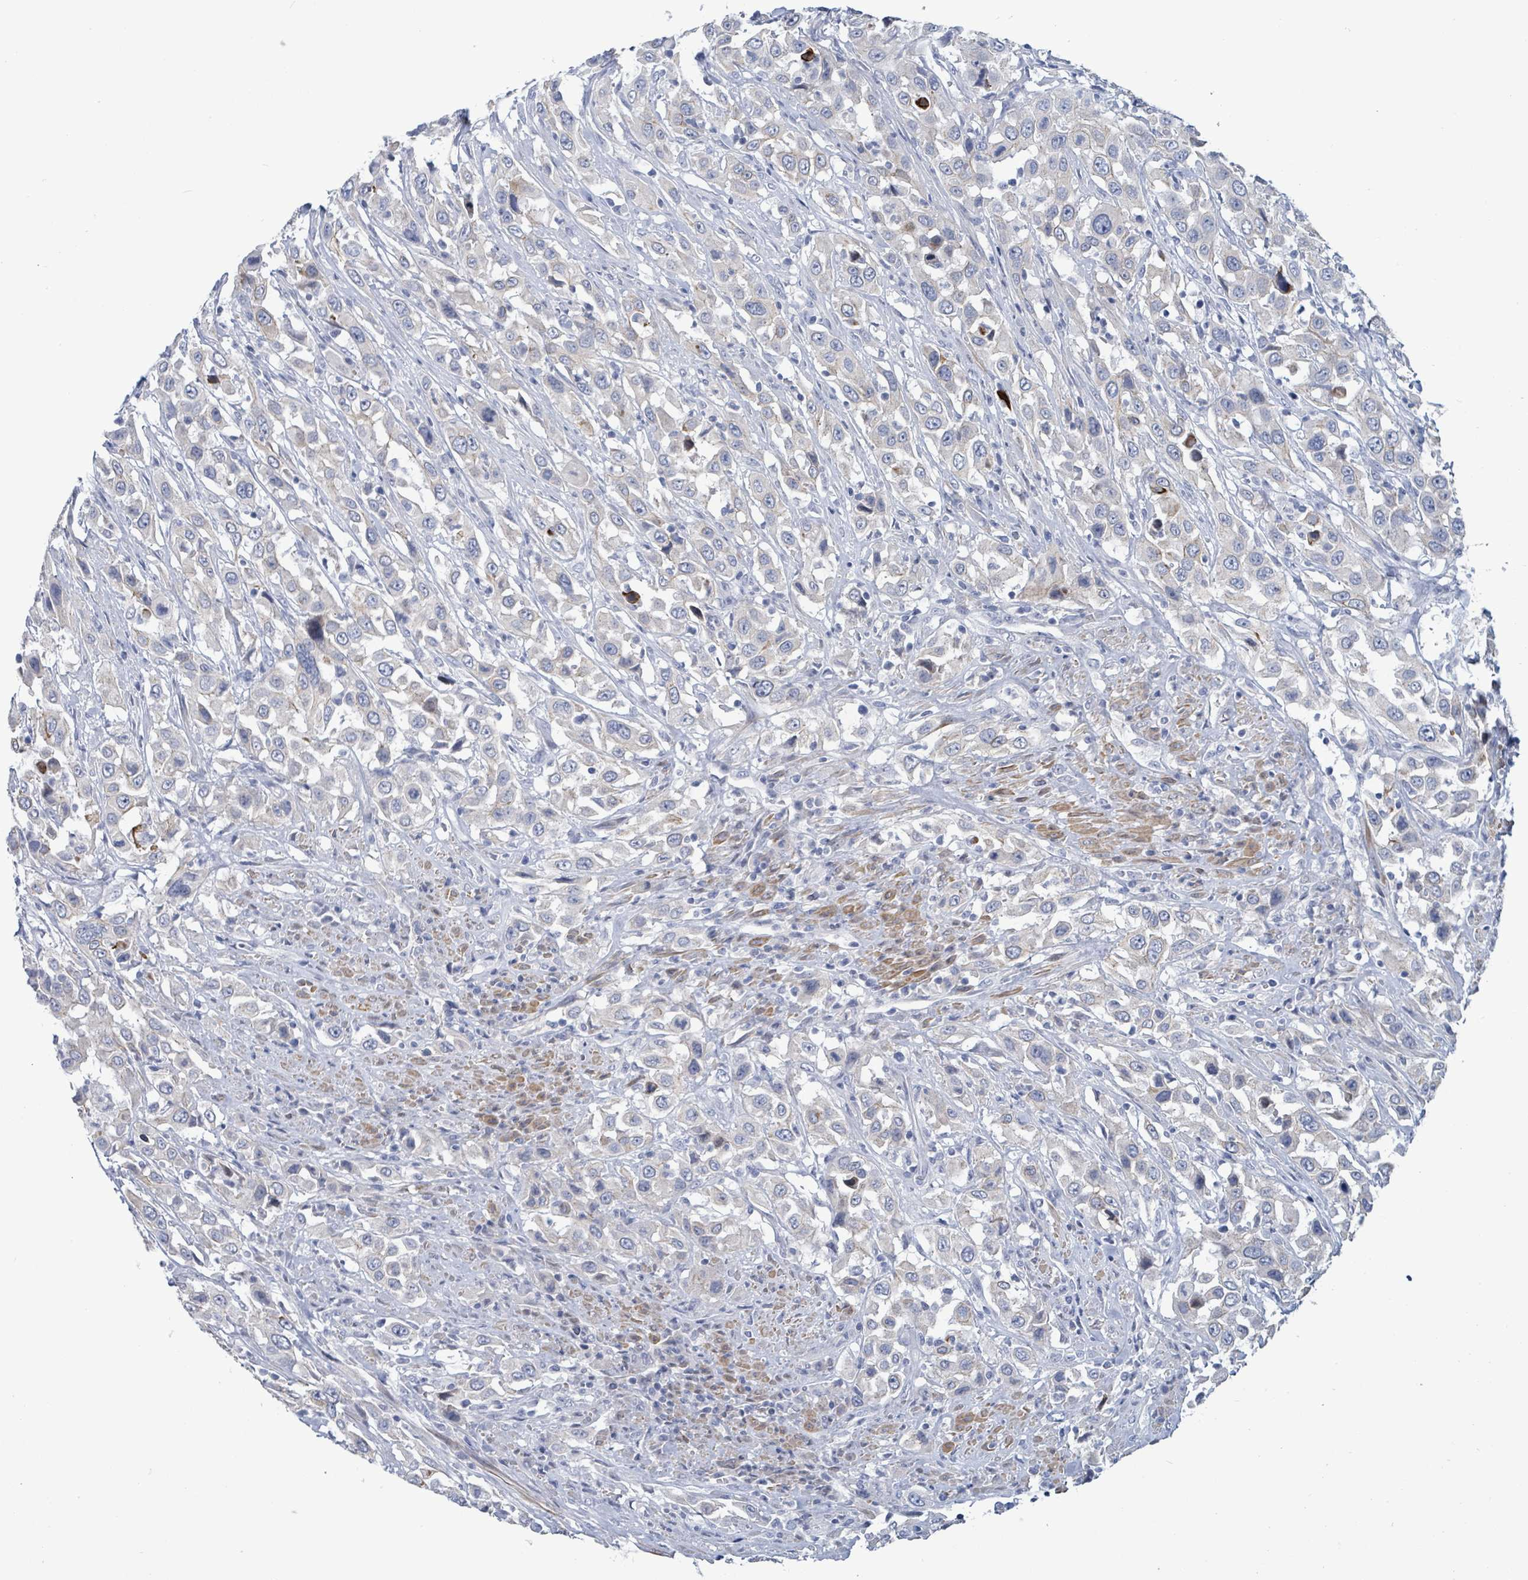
{"staining": {"intensity": "negative", "quantity": "none", "location": "none"}, "tissue": "urothelial cancer", "cell_type": "Tumor cells", "image_type": "cancer", "snomed": [{"axis": "morphology", "description": "Urothelial carcinoma, High grade"}, {"axis": "topography", "description": "Urinary bladder"}], "caption": "Tumor cells show no significant protein staining in urothelial cancer.", "gene": "NTN3", "patient": {"sex": "male", "age": 61}}